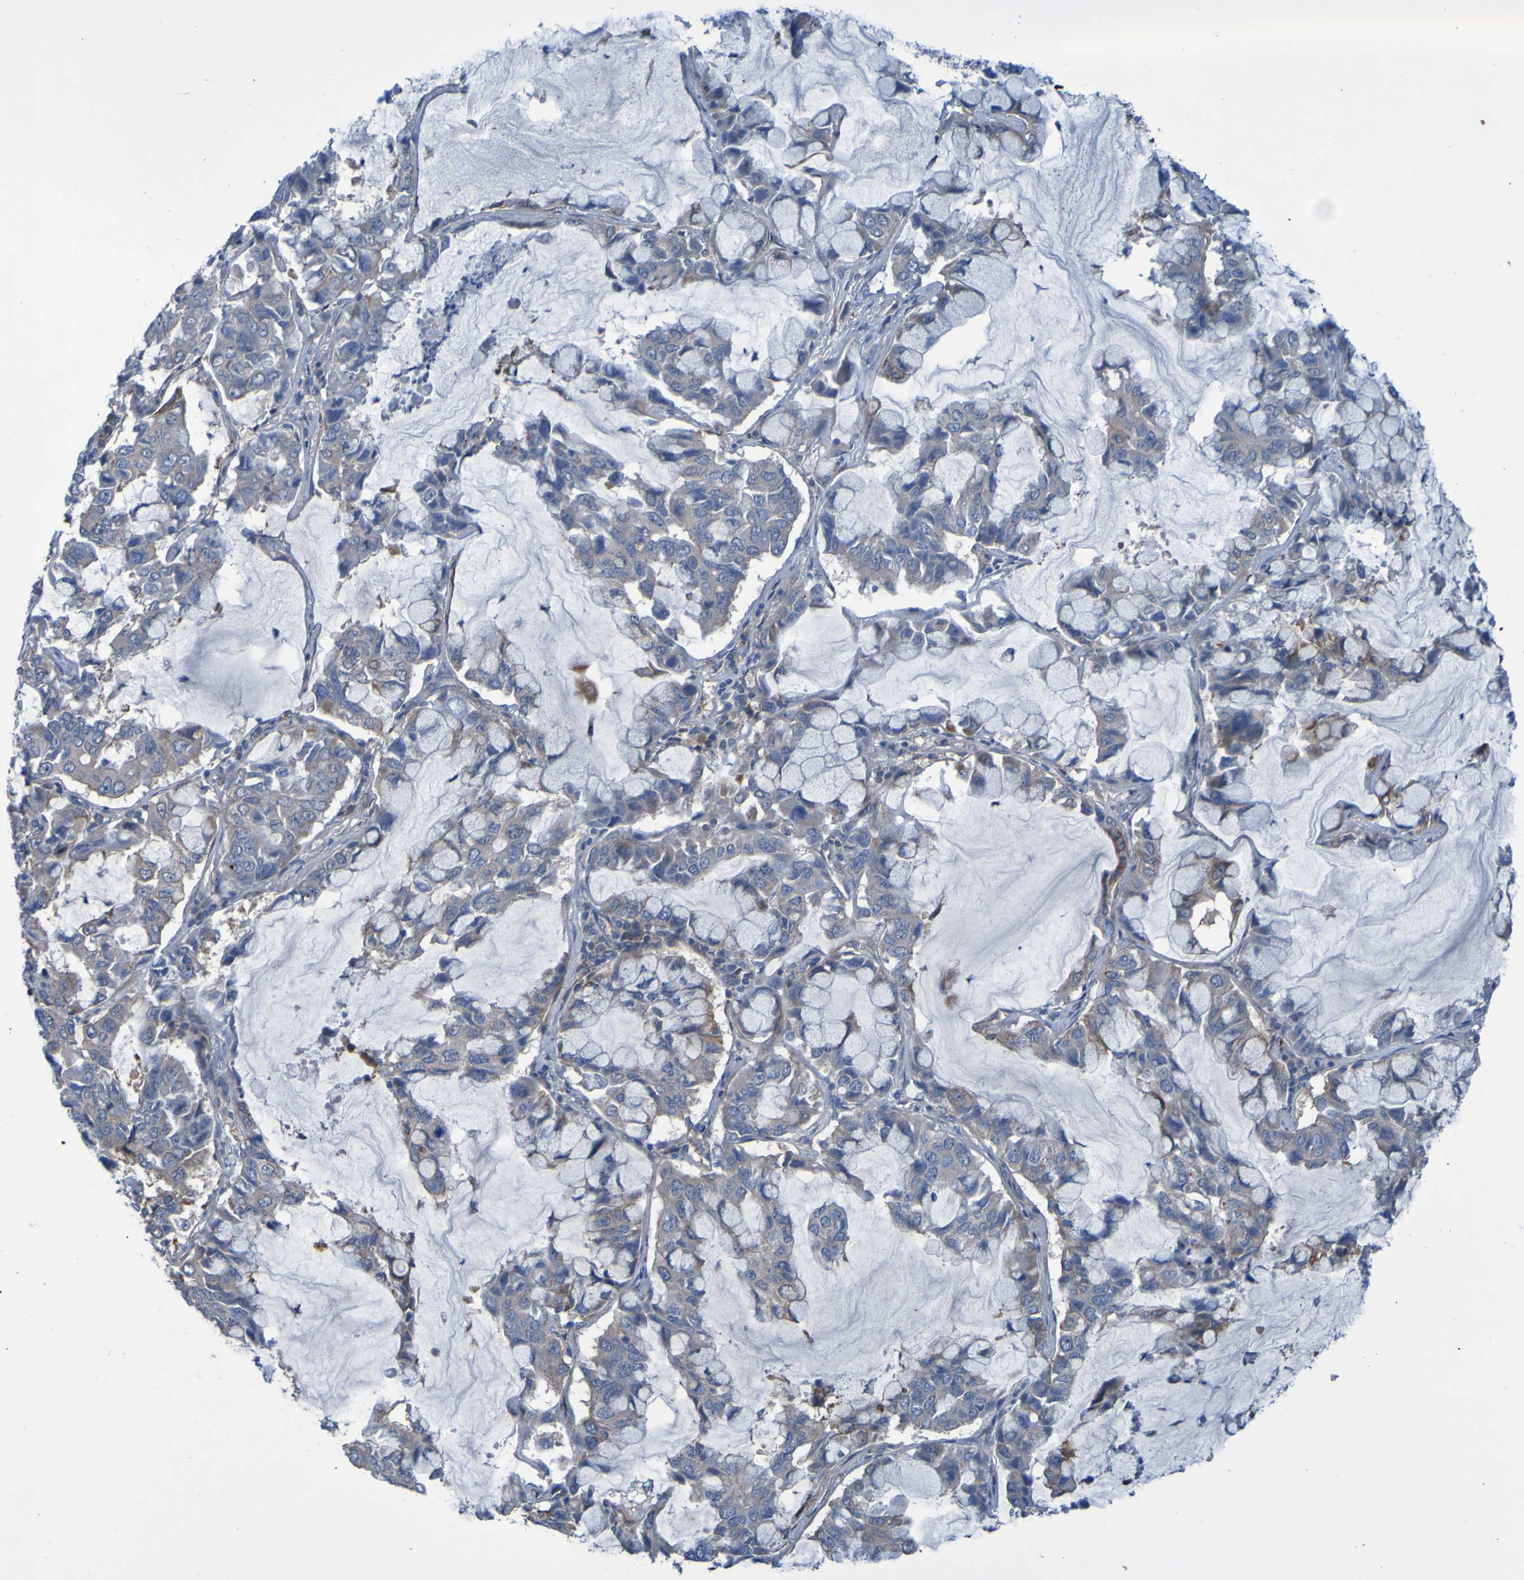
{"staining": {"intensity": "weak", "quantity": "25%-75%", "location": "cytoplasmic/membranous"}, "tissue": "lung cancer", "cell_type": "Tumor cells", "image_type": "cancer", "snomed": [{"axis": "morphology", "description": "Adenocarcinoma, NOS"}, {"axis": "topography", "description": "Lung"}], "caption": "Weak cytoplasmic/membranous protein expression is present in approximately 25%-75% of tumor cells in lung adenocarcinoma.", "gene": "NPRL3", "patient": {"sex": "male", "age": 64}}